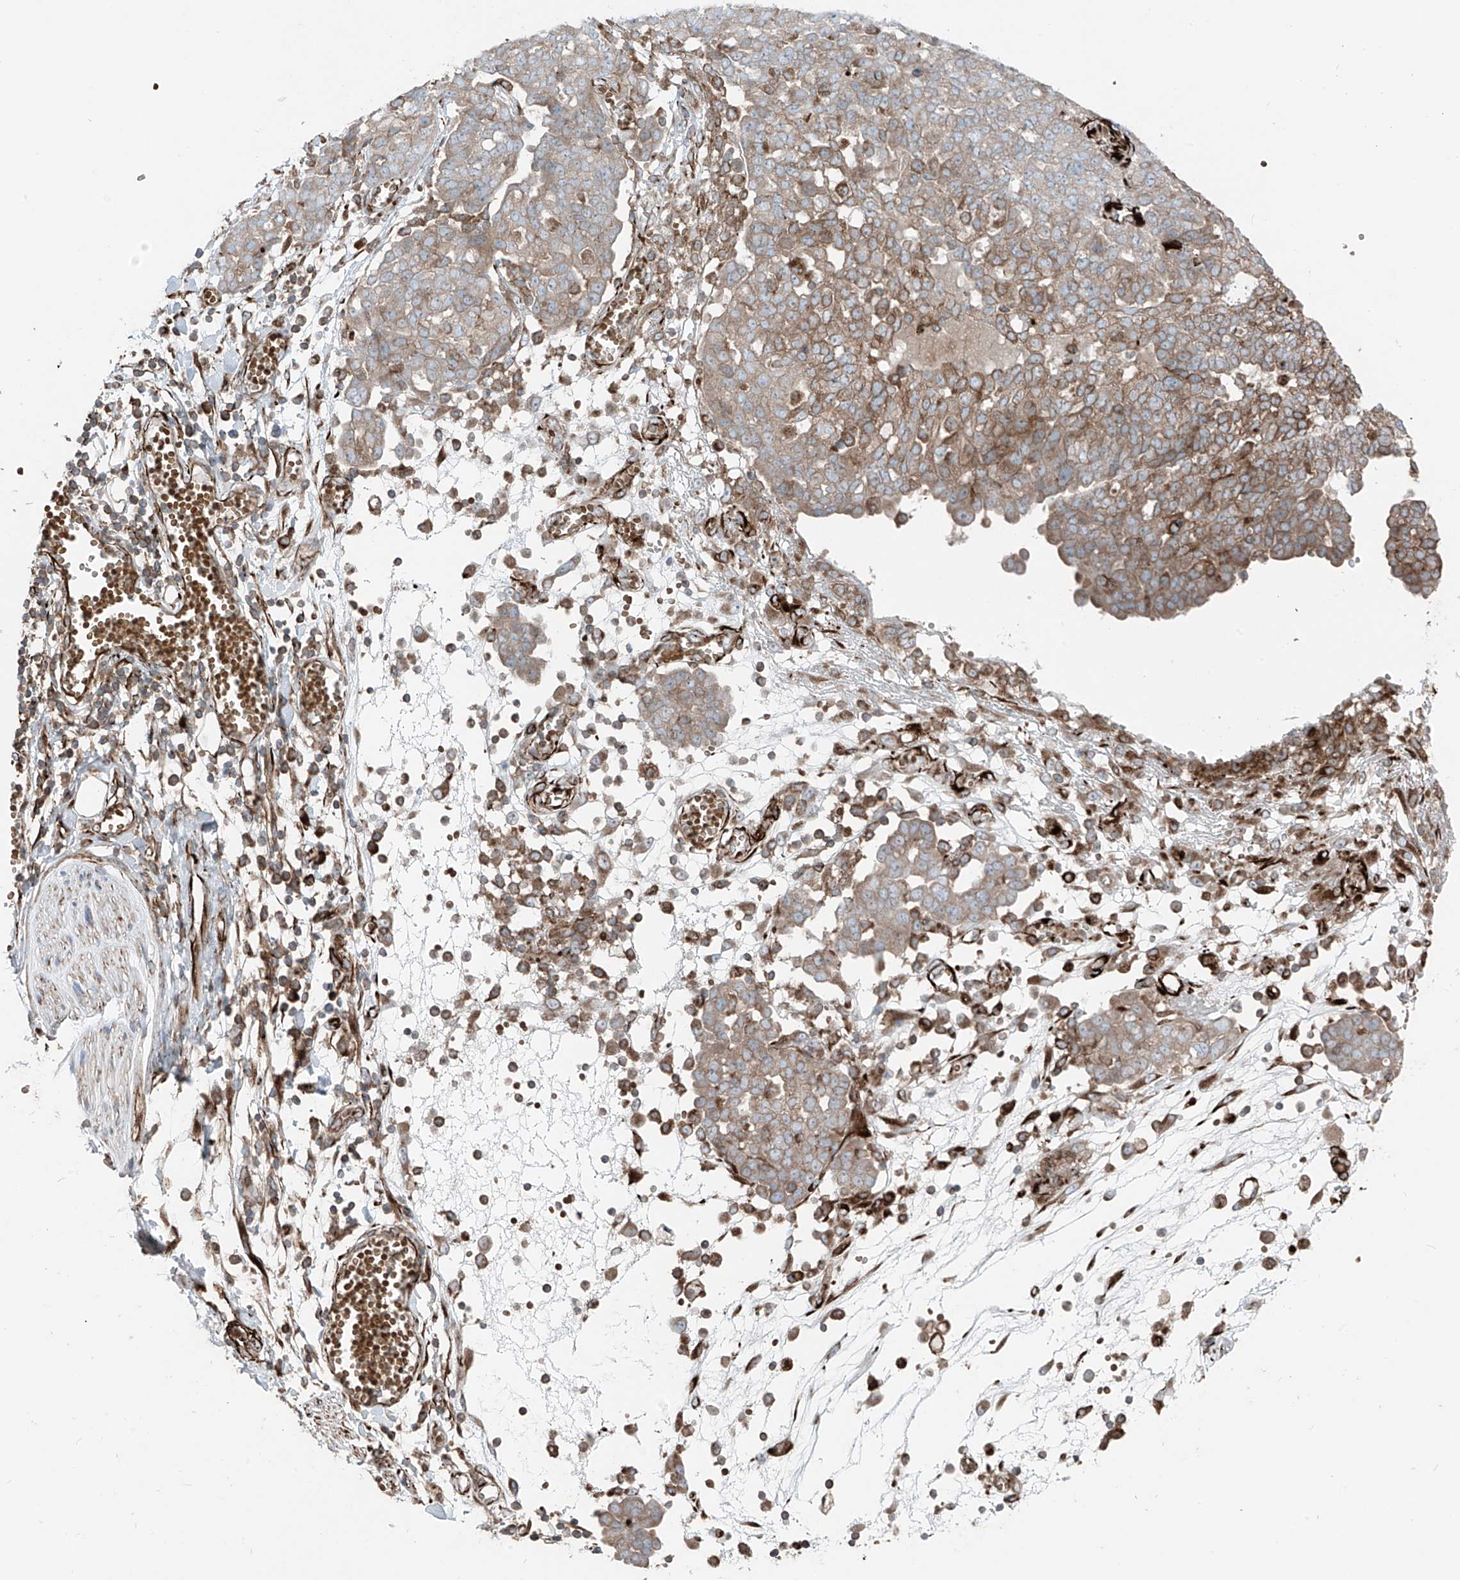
{"staining": {"intensity": "moderate", "quantity": "25%-75%", "location": "cytoplasmic/membranous"}, "tissue": "ovarian cancer", "cell_type": "Tumor cells", "image_type": "cancer", "snomed": [{"axis": "morphology", "description": "Cystadenocarcinoma, serous, NOS"}, {"axis": "topography", "description": "Soft tissue"}, {"axis": "topography", "description": "Ovary"}], "caption": "This is a micrograph of immunohistochemistry (IHC) staining of ovarian cancer, which shows moderate staining in the cytoplasmic/membranous of tumor cells.", "gene": "ERLEC1", "patient": {"sex": "female", "age": 57}}